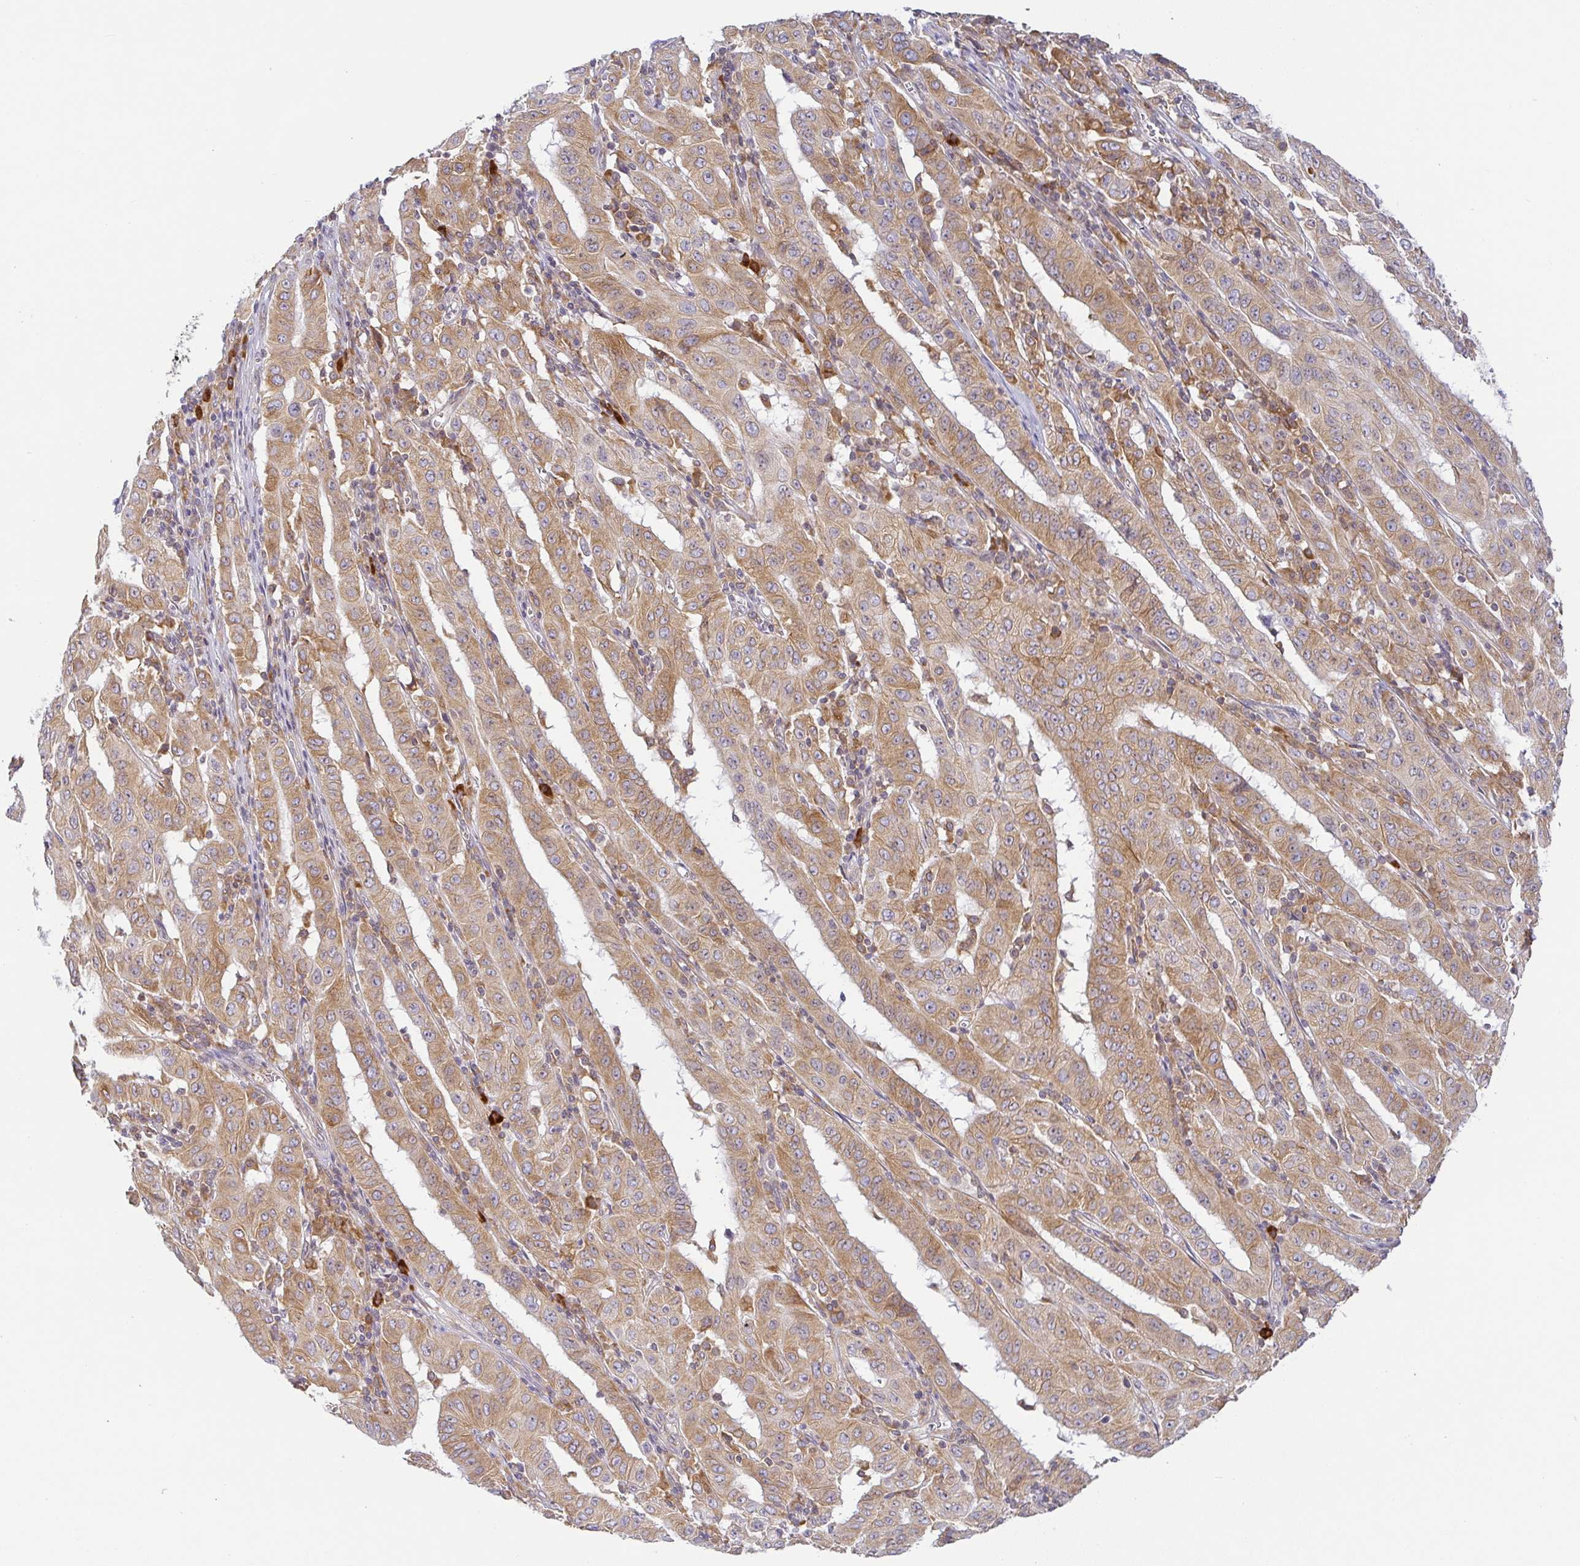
{"staining": {"intensity": "moderate", "quantity": ">75%", "location": "cytoplasmic/membranous"}, "tissue": "pancreatic cancer", "cell_type": "Tumor cells", "image_type": "cancer", "snomed": [{"axis": "morphology", "description": "Adenocarcinoma, NOS"}, {"axis": "topography", "description": "Pancreas"}], "caption": "Tumor cells show medium levels of moderate cytoplasmic/membranous expression in approximately >75% of cells in human adenocarcinoma (pancreatic). The protein is shown in brown color, while the nuclei are stained blue.", "gene": "DERL2", "patient": {"sex": "male", "age": 63}}